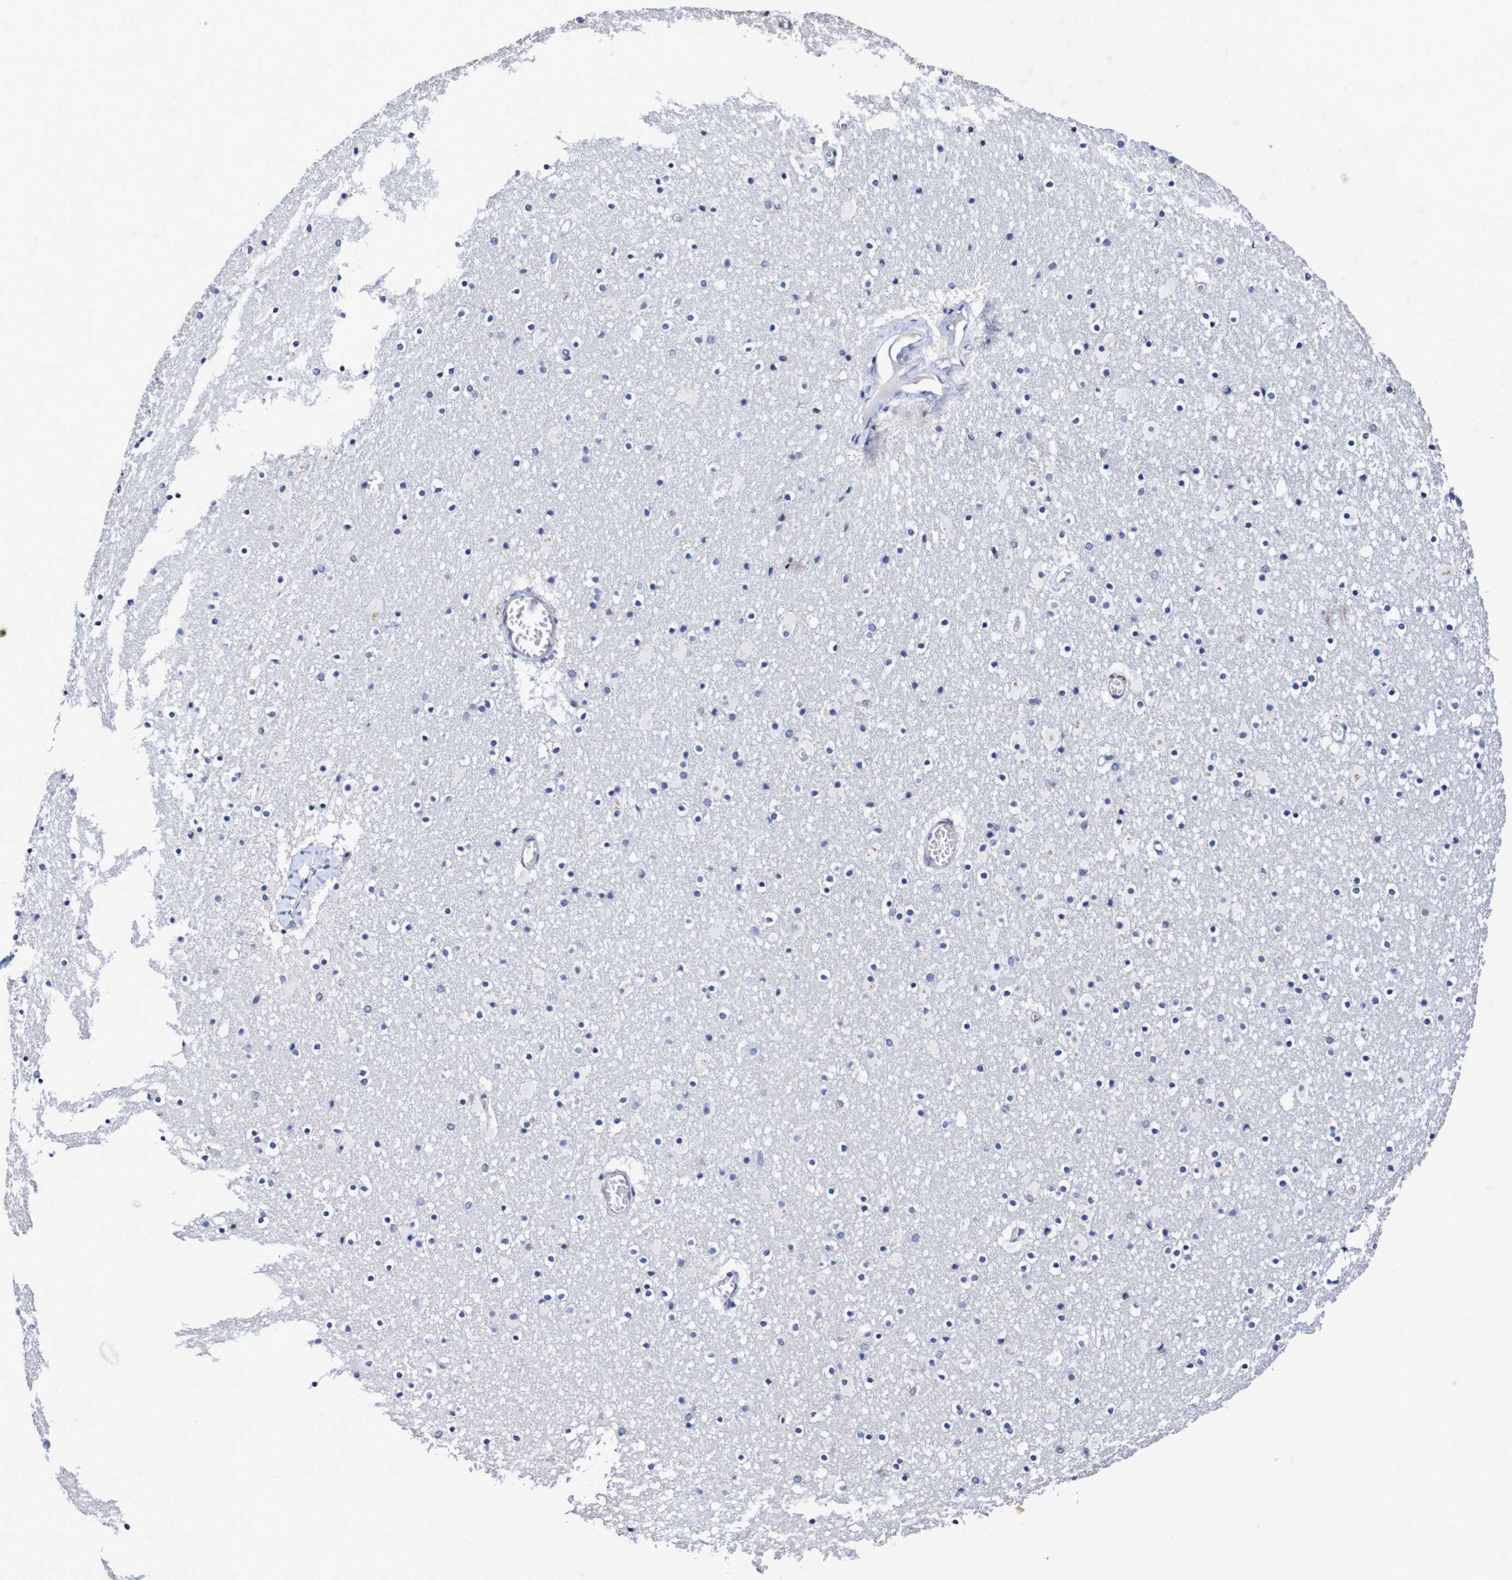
{"staining": {"intensity": "moderate", "quantity": "<25%", "location": "cytoplasmic/membranous"}, "tissue": "caudate", "cell_type": "Glial cells", "image_type": "normal", "snomed": [{"axis": "morphology", "description": "Normal tissue, NOS"}, {"axis": "topography", "description": "Lateral ventricle wall"}], "caption": "Immunohistochemistry (IHC) (DAB) staining of unremarkable human caudate demonstrates moderate cytoplasmic/membranous protein staining in approximately <25% of glial cells.", "gene": "ACVR1C", "patient": {"sex": "male", "age": 45}}